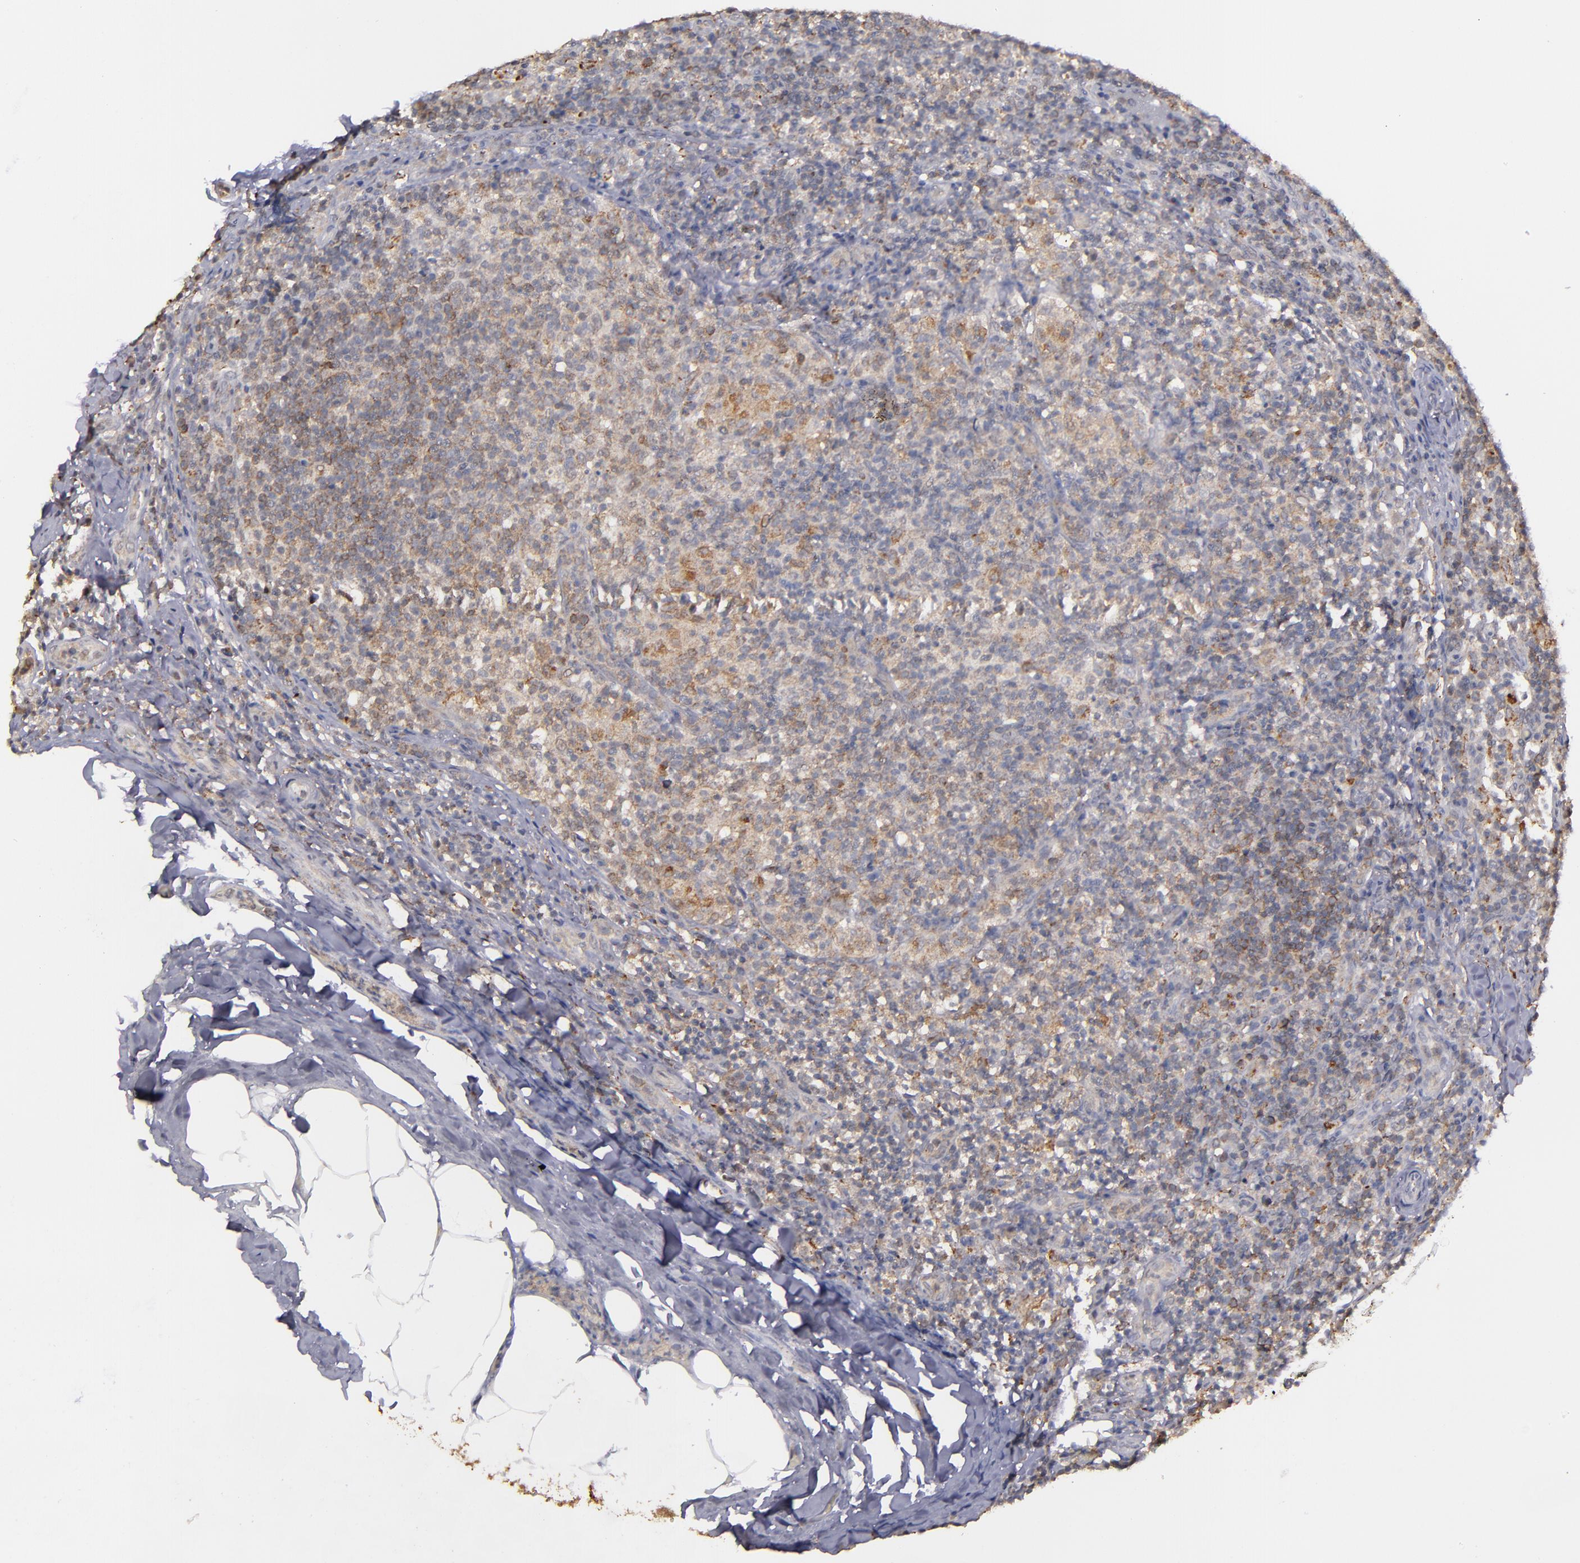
{"staining": {"intensity": "weak", "quantity": "<25%", "location": "cytoplasmic/membranous"}, "tissue": "lymph node", "cell_type": "Germinal center cells", "image_type": "normal", "snomed": [{"axis": "morphology", "description": "Normal tissue, NOS"}, {"axis": "morphology", "description": "Inflammation, NOS"}, {"axis": "topography", "description": "Lymph node"}], "caption": "Immunohistochemical staining of unremarkable human lymph node displays no significant staining in germinal center cells.", "gene": "SIPA1L1", "patient": {"sex": "male", "age": 46}}